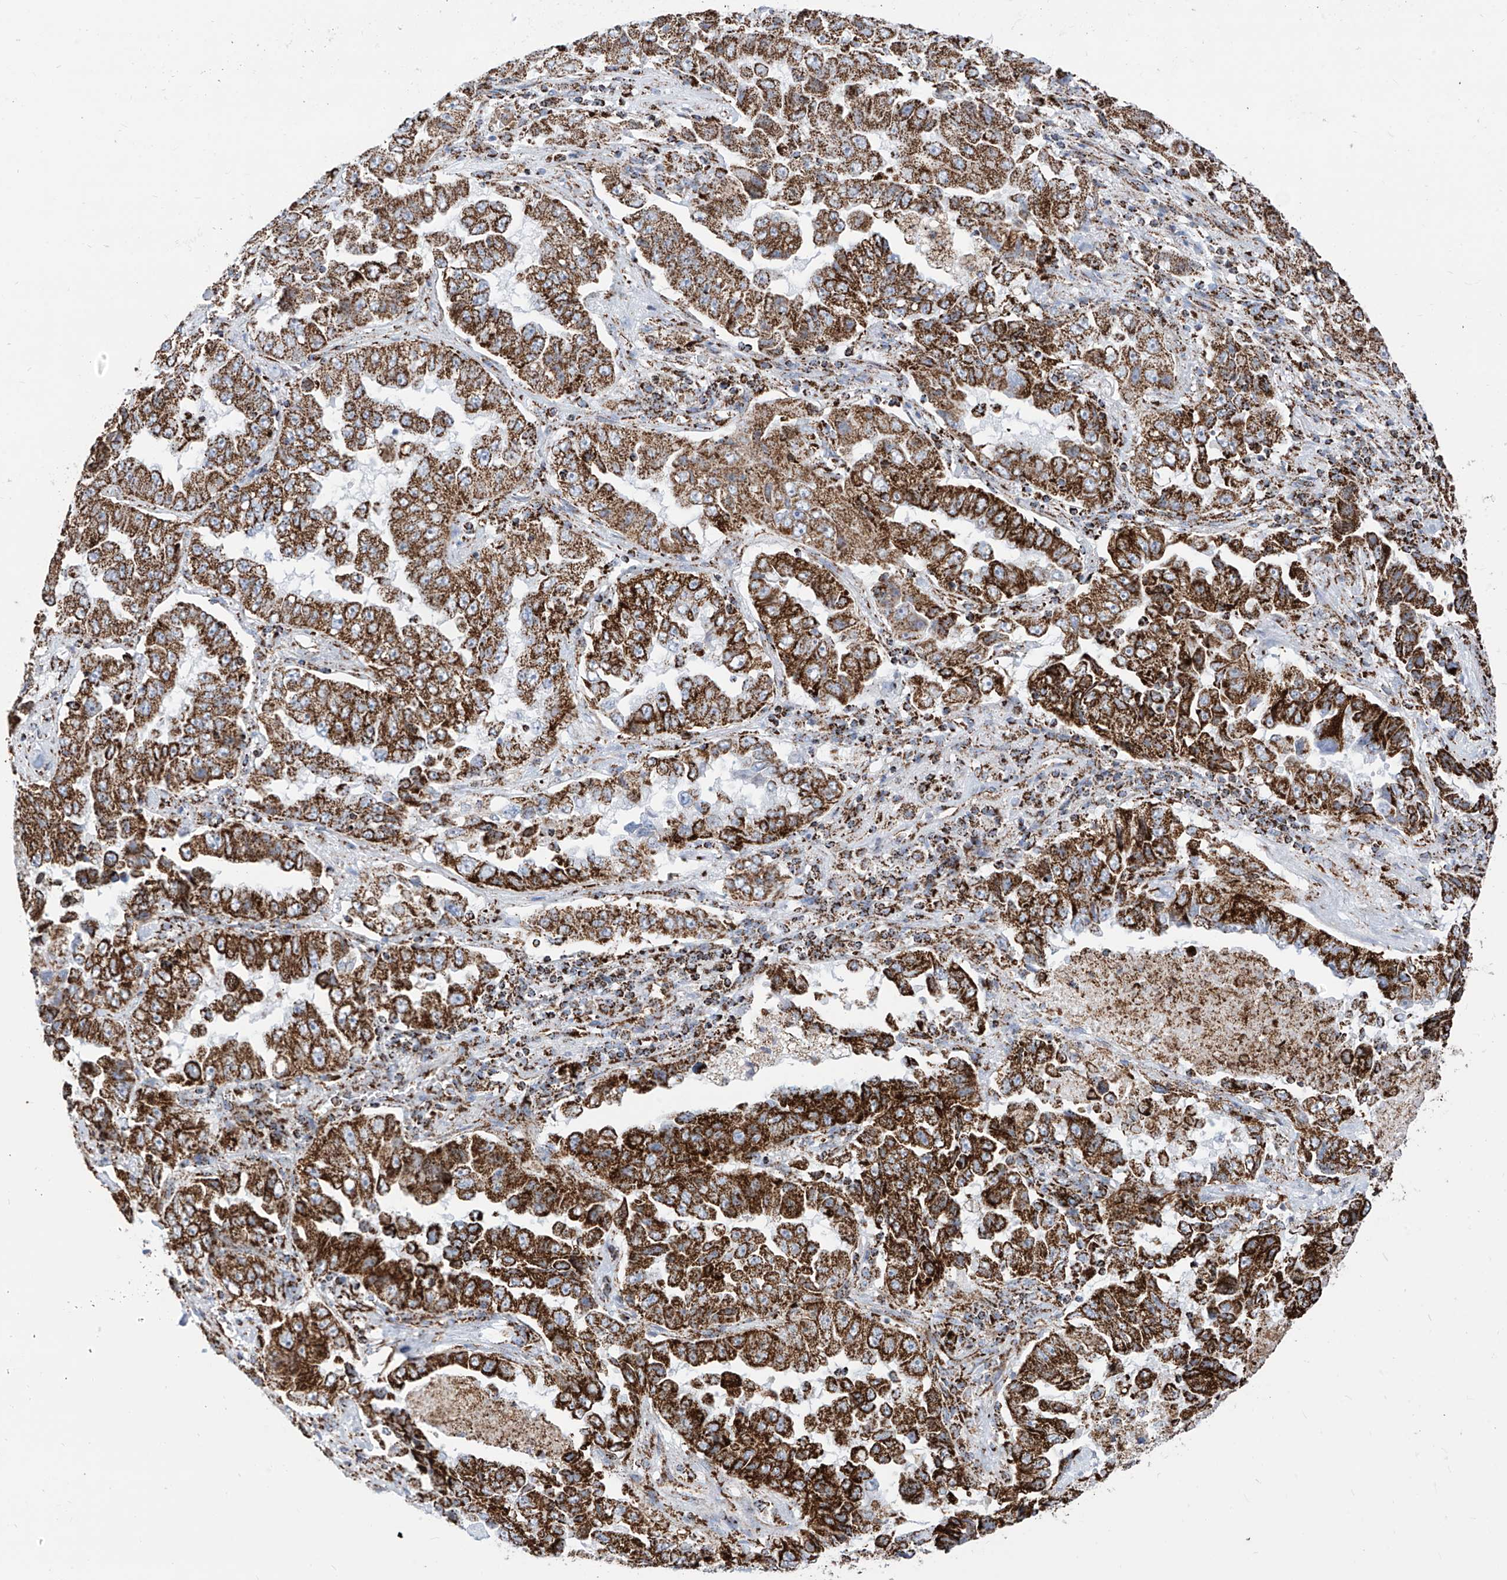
{"staining": {"intensity": "strong", "quantity": ">75%", "location": "cytoplasmic/membranous"}, "tissue": "lung cancer", "cell_type": "Tumor cells", "image_type": "cancer", "snomed": [{"axis": "morphology", "description": "Adenocarcinoma, NOS"}, {"axis": "topography", "description": "Lung"}], "caption": "Lung cancer (adenocarcinoma) tissue demonstrates strong cytoplasmic/membranous positivity in about >75% of tumor cells, visualized by immunohistochemistry.", "gene": "COX5B", "patient": {"sex": "female", "age": 51}}